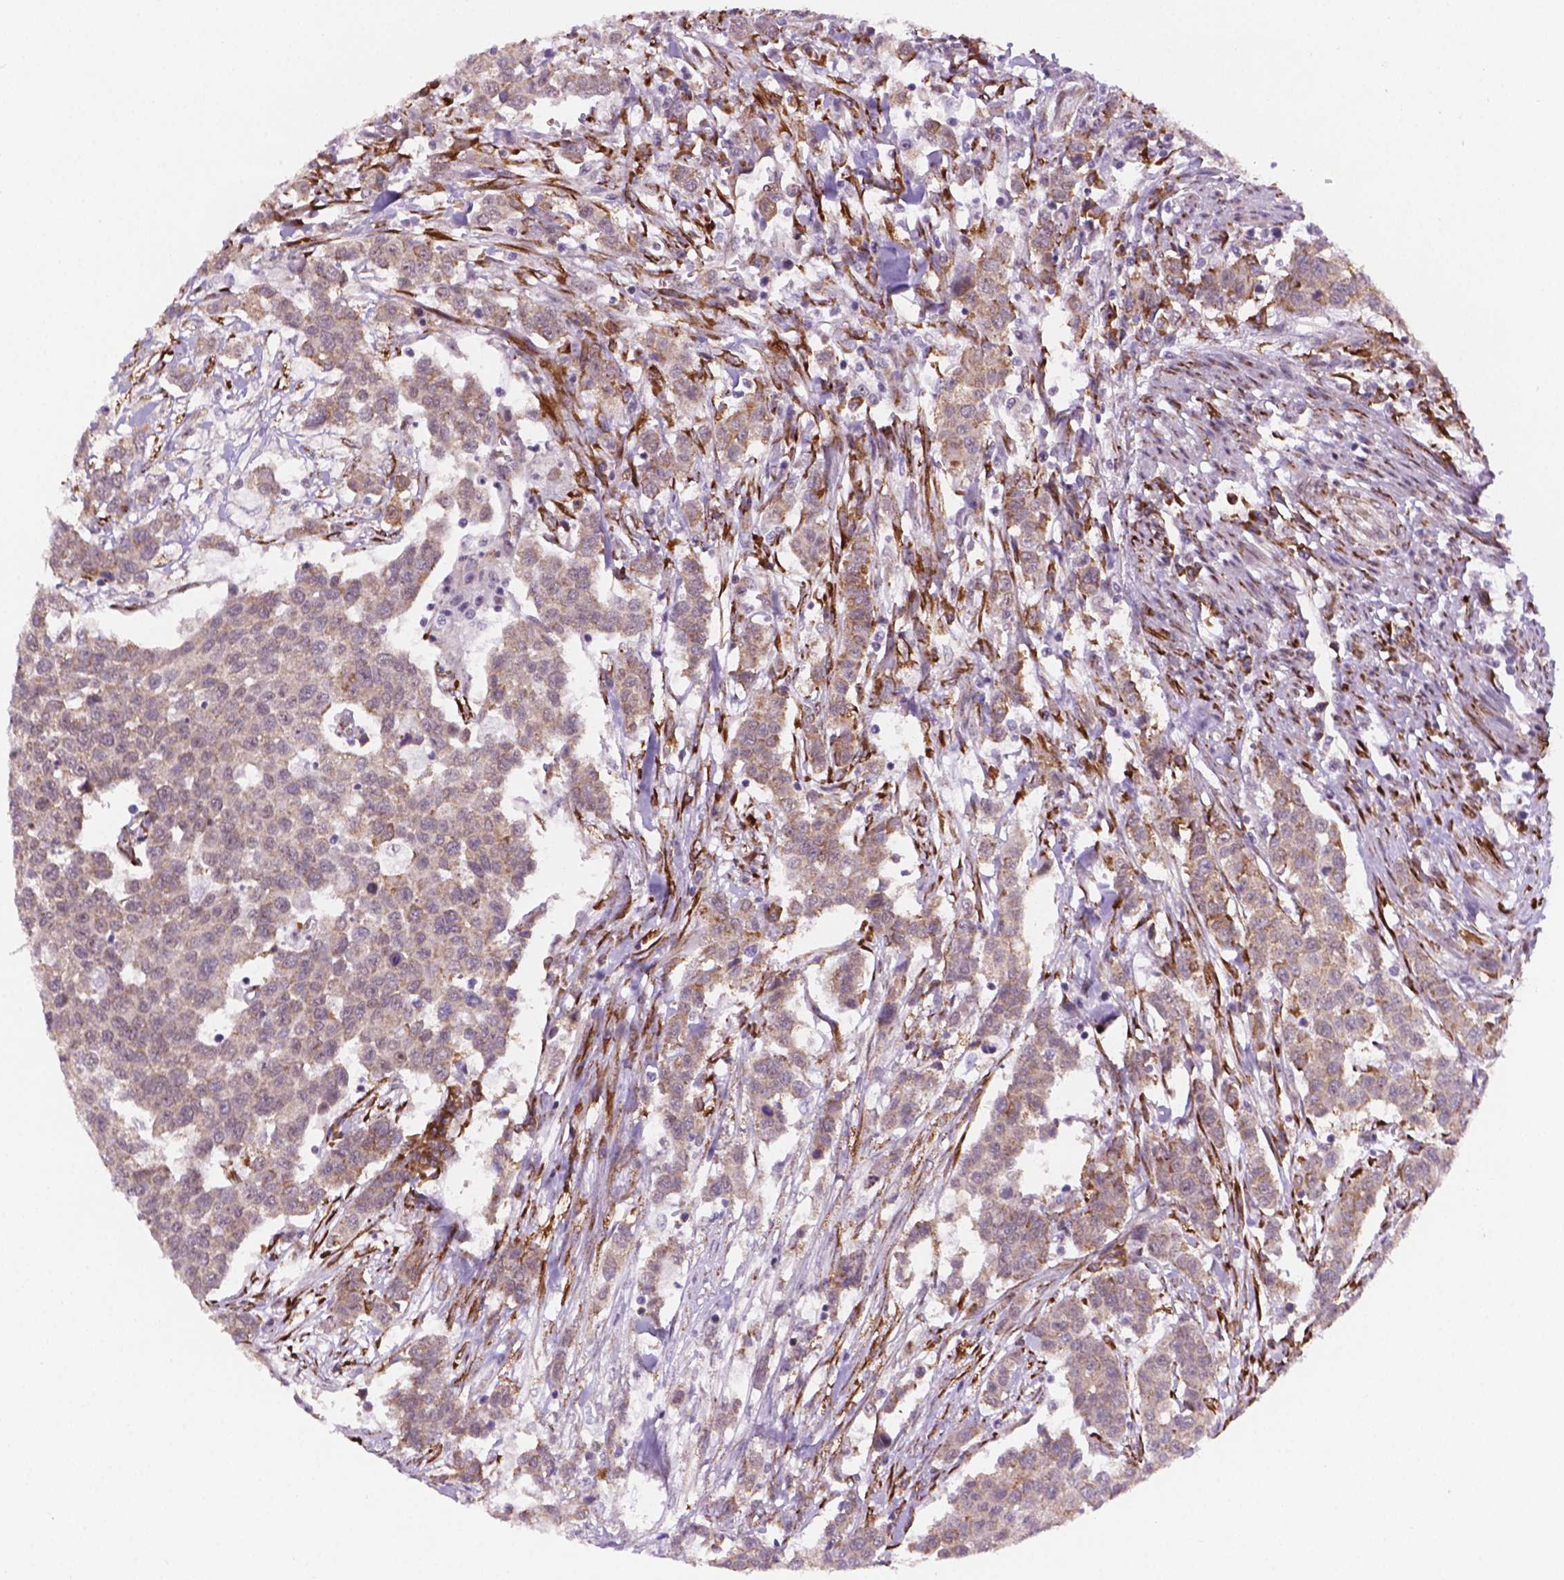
{"staining": {"intensity": "weak", "quantity": "25%-75%", "location": "cytoplasmic/membranous"}, "tissue": "urothelial cancer", "cell_type": "Tumor cells", "image_type": "cancer", "snomed": [{"axis": "morphology", "description": "Urothelial carcinoma, High grade"}, {"axis": "topography", "description": "Urinary bladder"}], "caption": "Tumor cells show weak cytoplasmic/membranous expression in approximately 25%-75% of cells in urothelial carcinoma (high-grade). The staining was performed using DAB (3,3'-diaminobenzidine) to visualize the protein expression in brown, while the nuclei were stained in blue with hematoxylin (Magnification: 20x).", "gene": "FNIP1", "patient": {"sex": "female", "age": 58}}